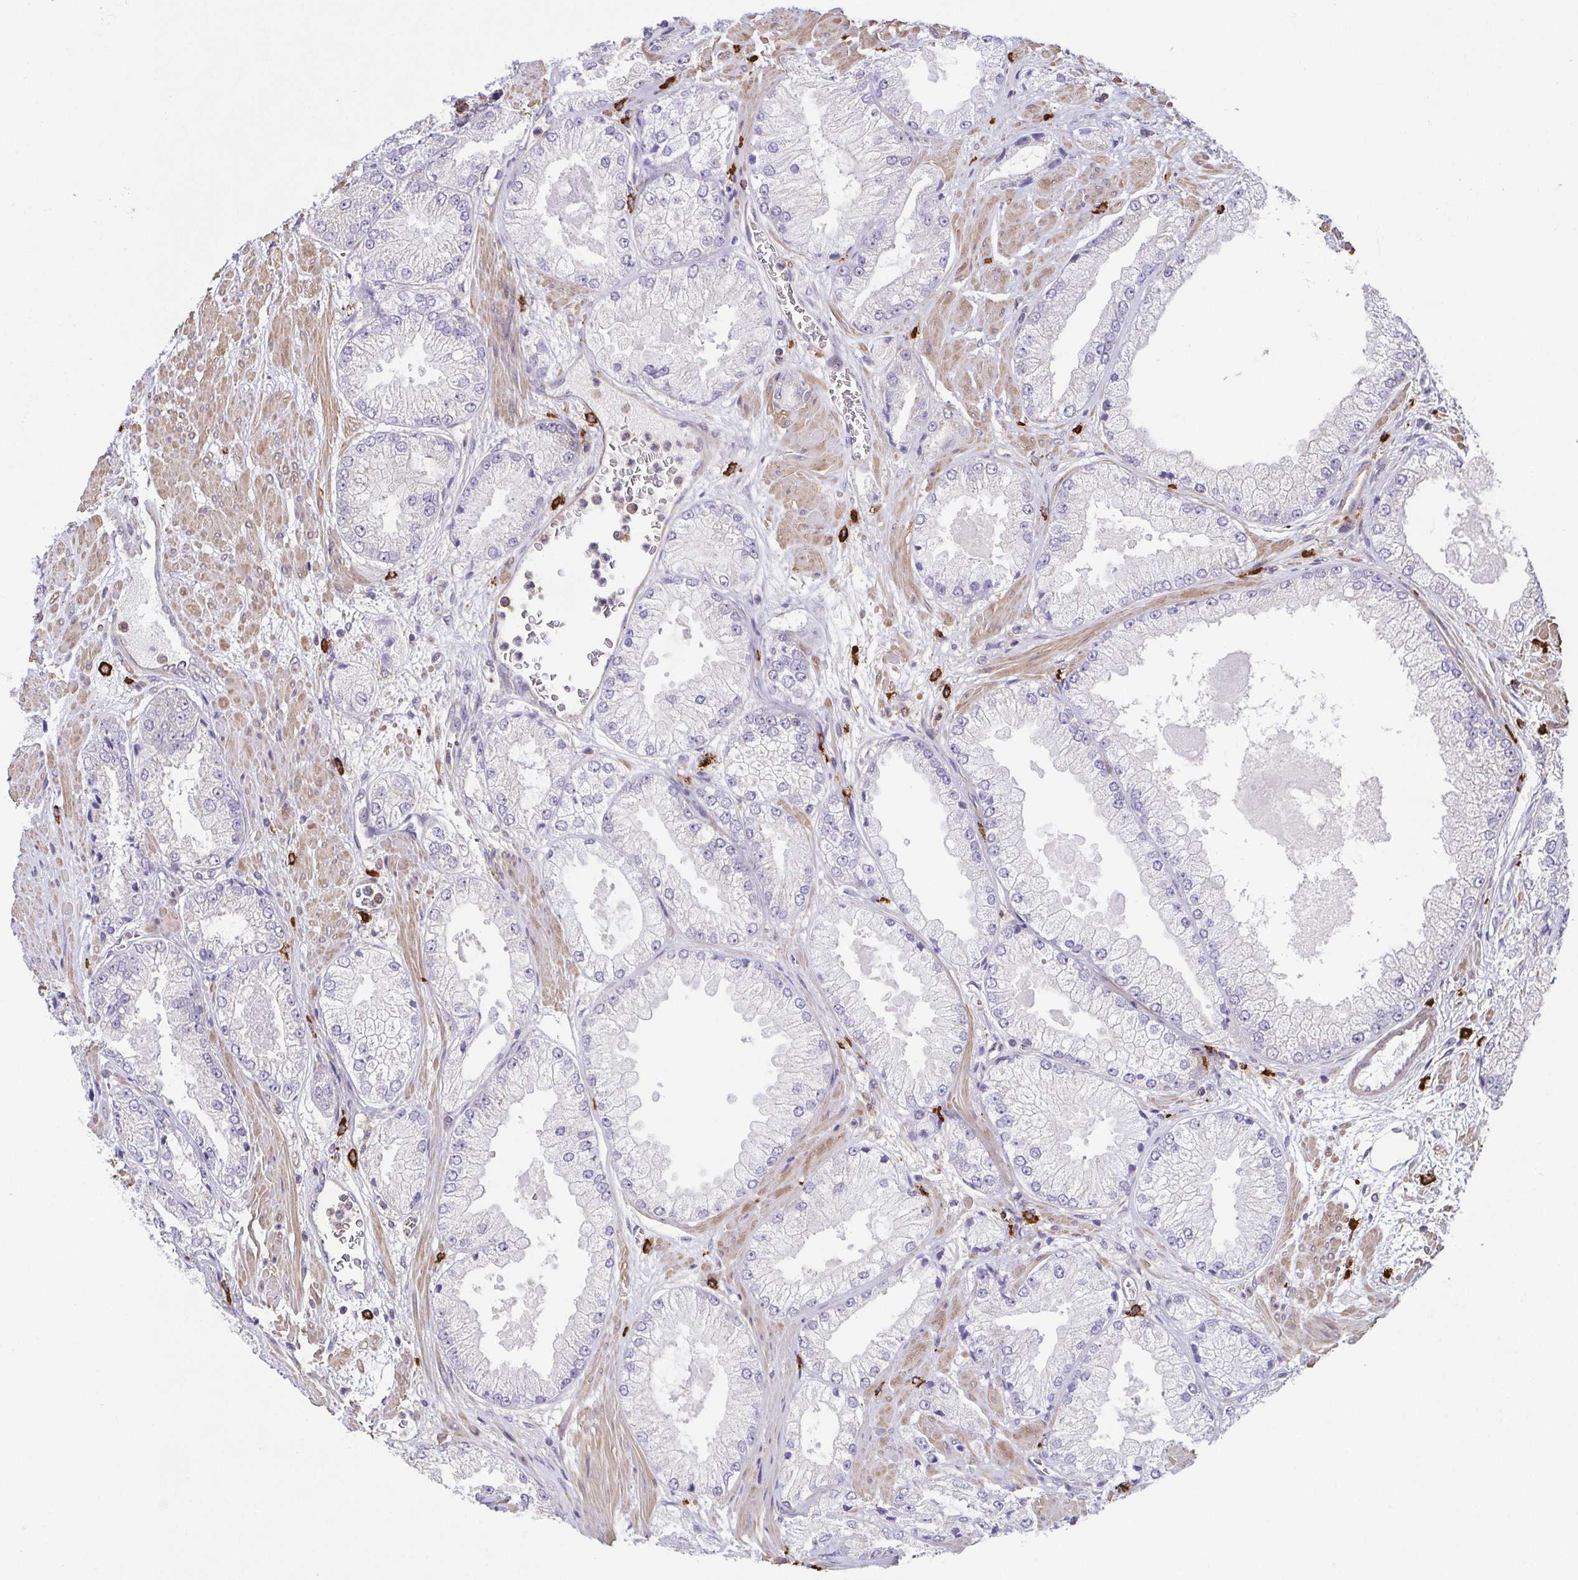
{"staining": {"intensity": "negative", "quantity": "none", "location": "none"}, "tissue": "prostate cancer", "cell_type": "Tumor cells", "image_type": "cancer", "snomed": [{"axis": "morphology", "description": "Adenocarcinoma, High grade"}, {"axis": "topography", "description": "Prostate"}], "caption": "A photomicrograph of high-grade adenocarcinoma (prostate) stained for a protein exhibits no brown staining in tumor cells. (Brightfield microscopy of DAB immunohistochemistry (IHC) at high magnification).", "gene": "PREPL", "patient": {"sex": "male", "age": 68}}